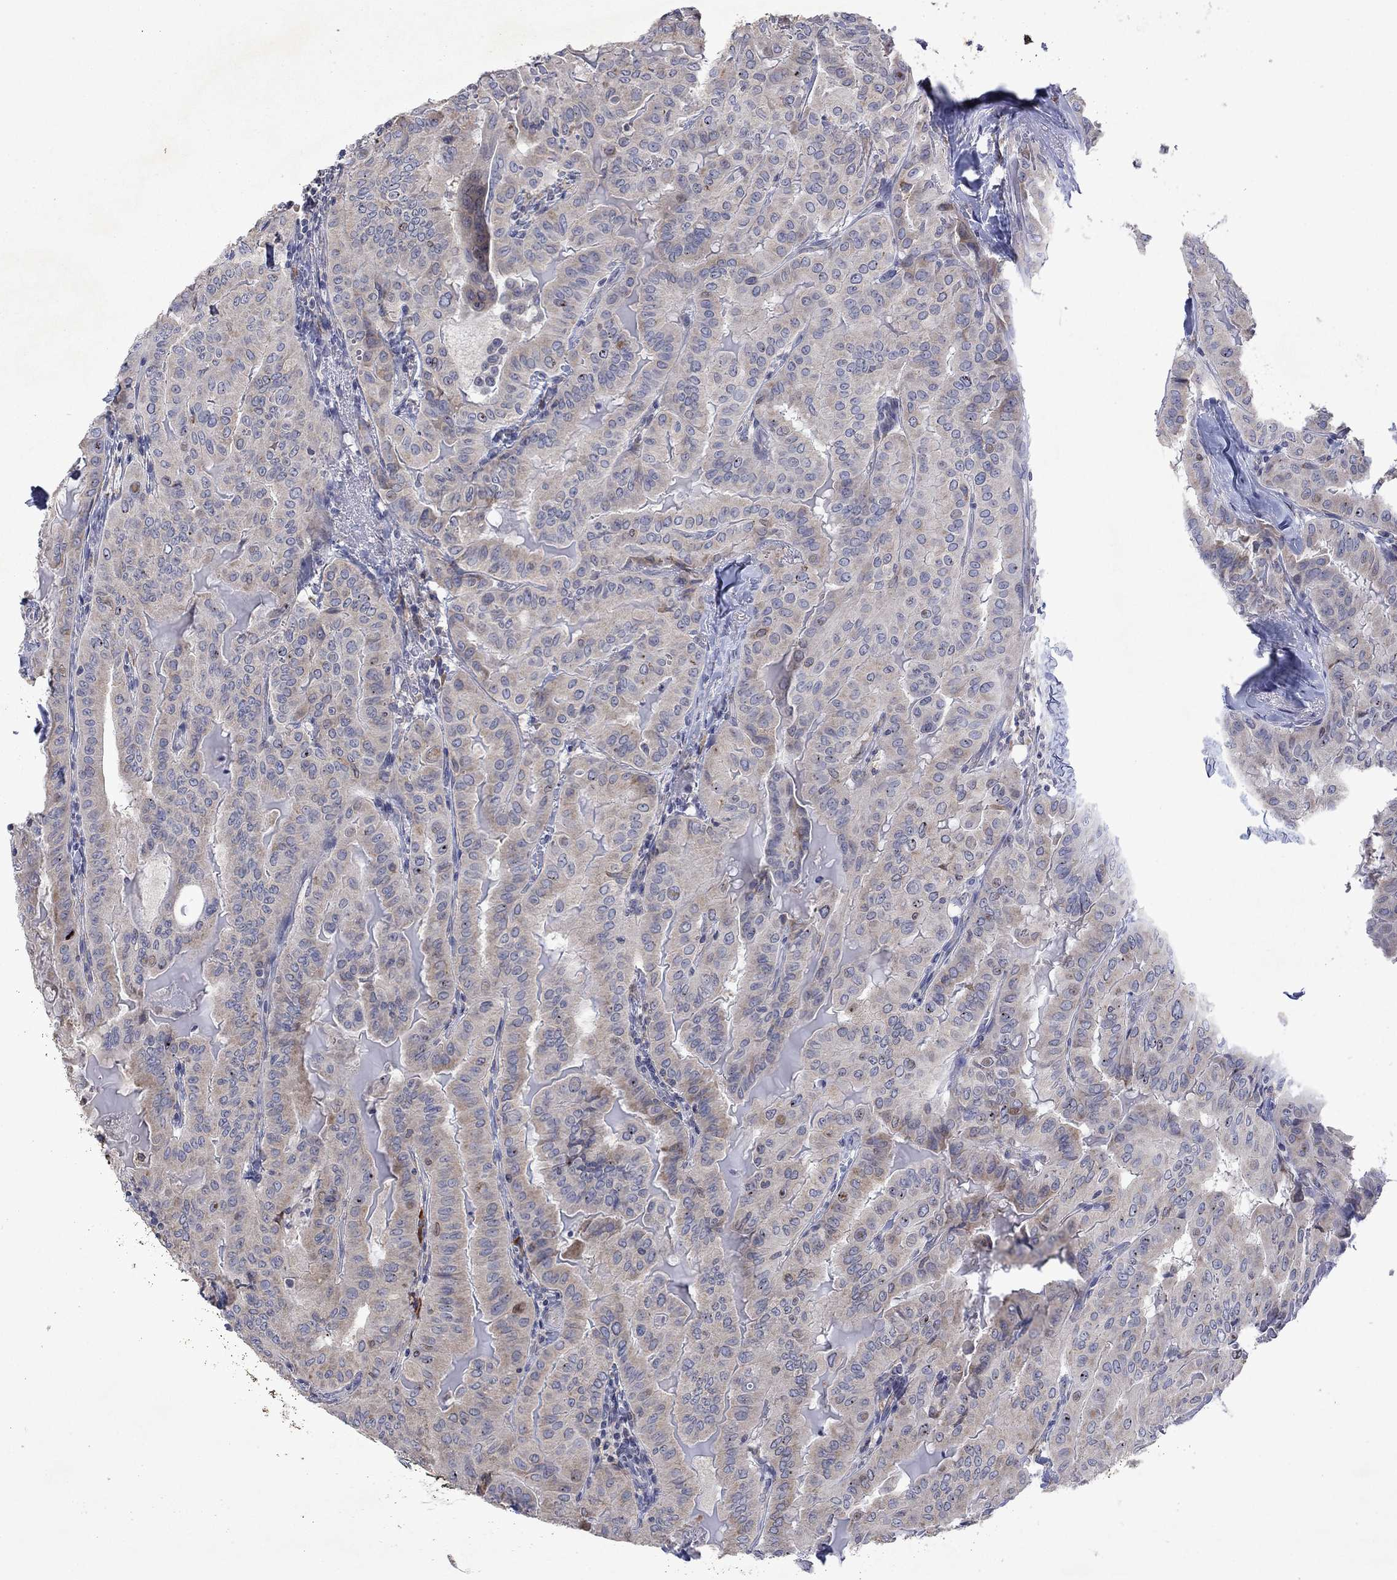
{"staining": {"intensity": "negative", "quantity": "none", "location": "none"}, "tissue": "thyroid cancer", "cell_type": "Tumor cells", "image_type": "cancer", "snomed": [{"axis": "morphology", "description": "Papillary adenocarcinoma, NOS"}, {"axis": "topography", "description": "Thyroid gland"}], "caption": "Photomicrograph shows no significant protein positivity in tumor cells of thyroid cancer.", "gene": "TMEM97", "patient": {"sex": "female", "age": 68}}